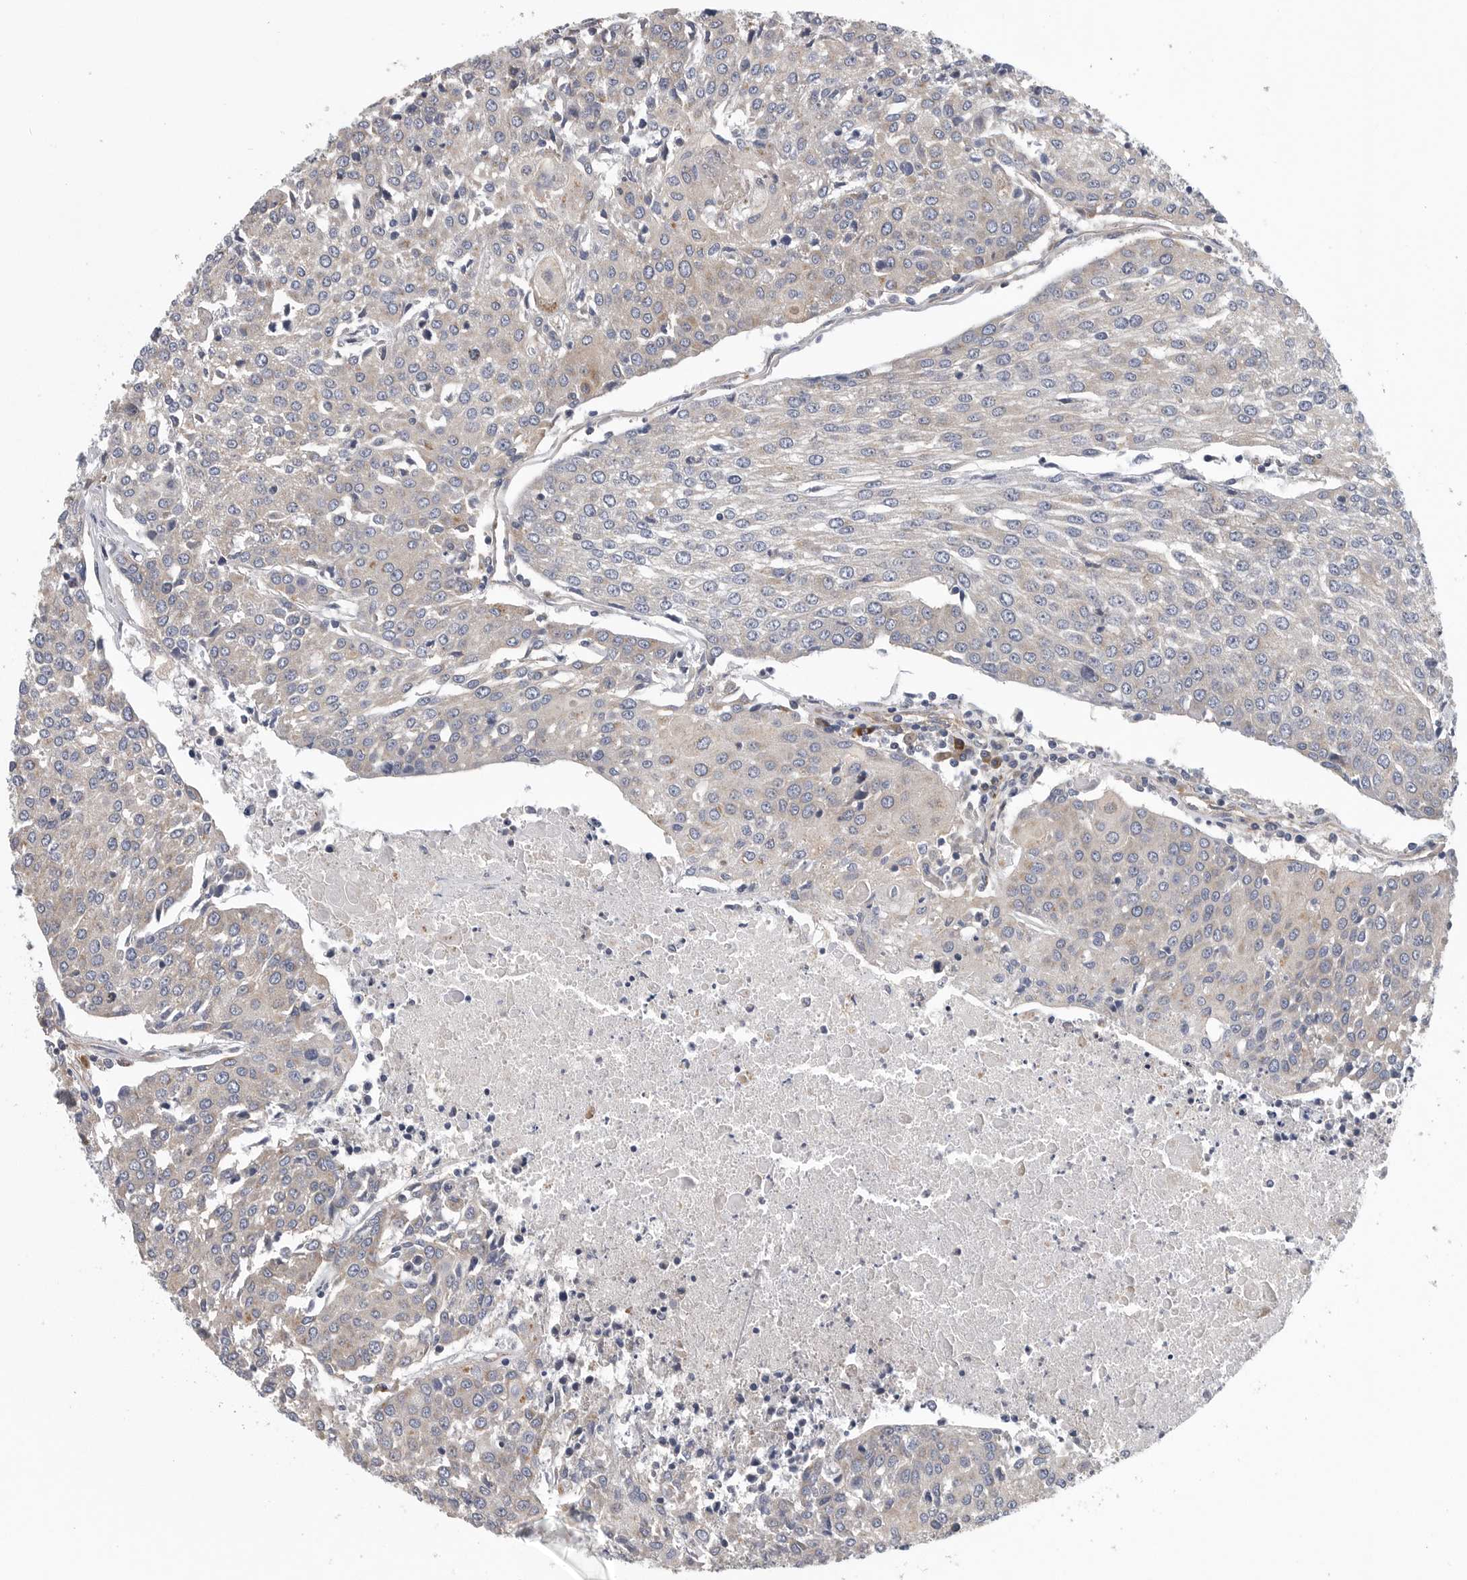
{"staining": {"intensity": "negative", "quantity": "none", "location": "none"}, "tissue": "urothelial cancer", "cell_type": "Tumor cells", "image_type": "cancer", "snomed": [{"axis": "morphology", "description": "Urothelial carcinoma, High grade"}, {"axis": "topography", "description": "Urinary bladder"}], "caption": "Urothelial cancer was stained to show a protein in brown. There is no significant positivity in tumor cells.", "gene": "OXR1", "patient": {"sex": "female", "age": 85}}